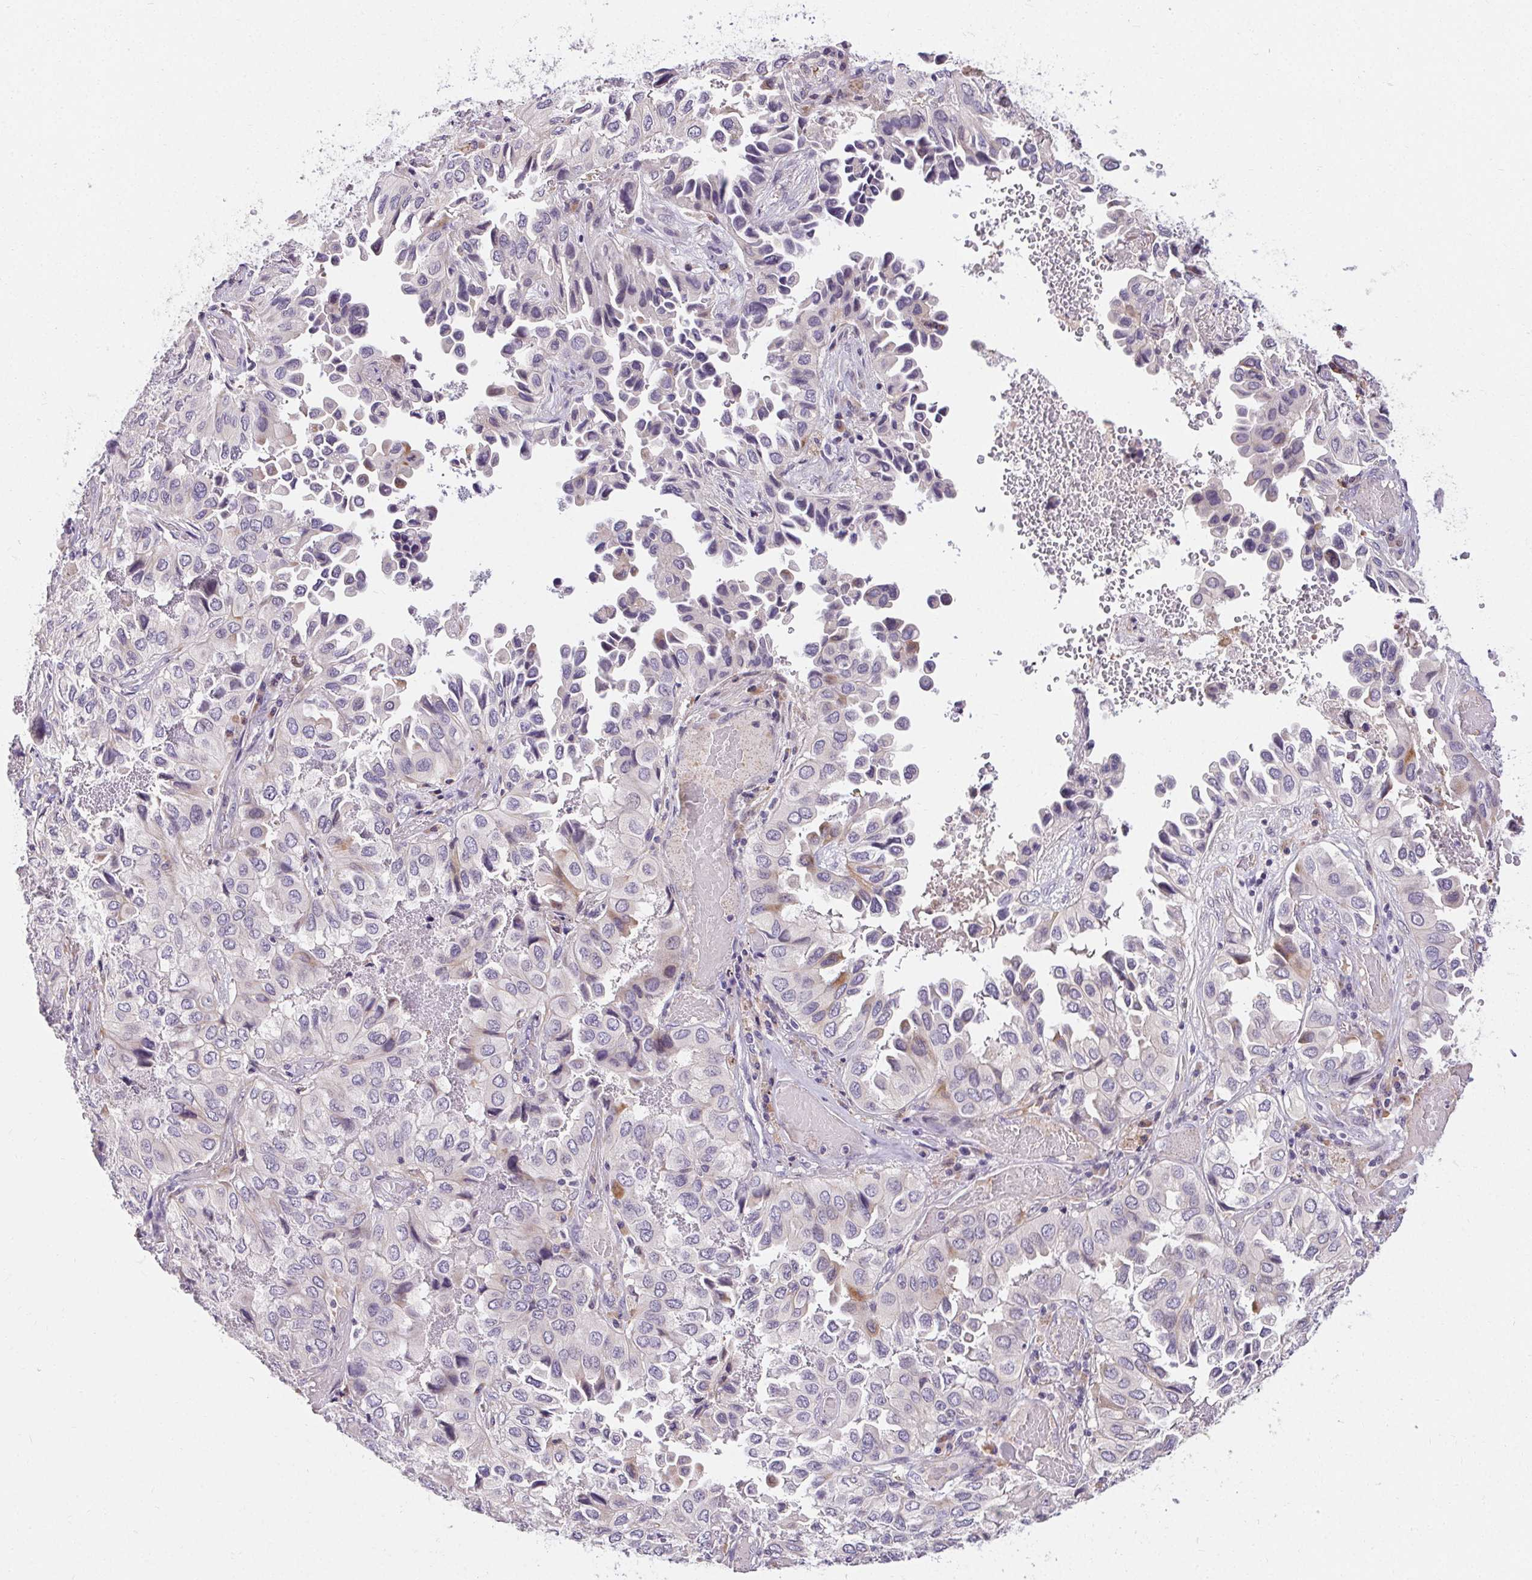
{"staining": {"intensity": "negative", "quantity": "none", "location": "none"}, "tissue": "lung cancer", "cell_type": "Tumor cells", "image_type": "cancer", "snomed": [{"axis": "morphology", "description": "Aneuploidy"}, {"axis": "morphology", "description": "Adenocarcinoma, NOS"}, {"axis": "morphology", "description": "Adenocarcinoma, metastatic, NOS"}, {"axis": "topography", "description": "Lymph node"}, {"axis": "topography", "description": "Lung"}], "caption": "This is a micrograph of IHC staining of lung metastatic adenocarcinoma, which shows no staining in tumor cells.", "gene": "TMEM52B", "patient": {"sex": "female", "age": 48}}